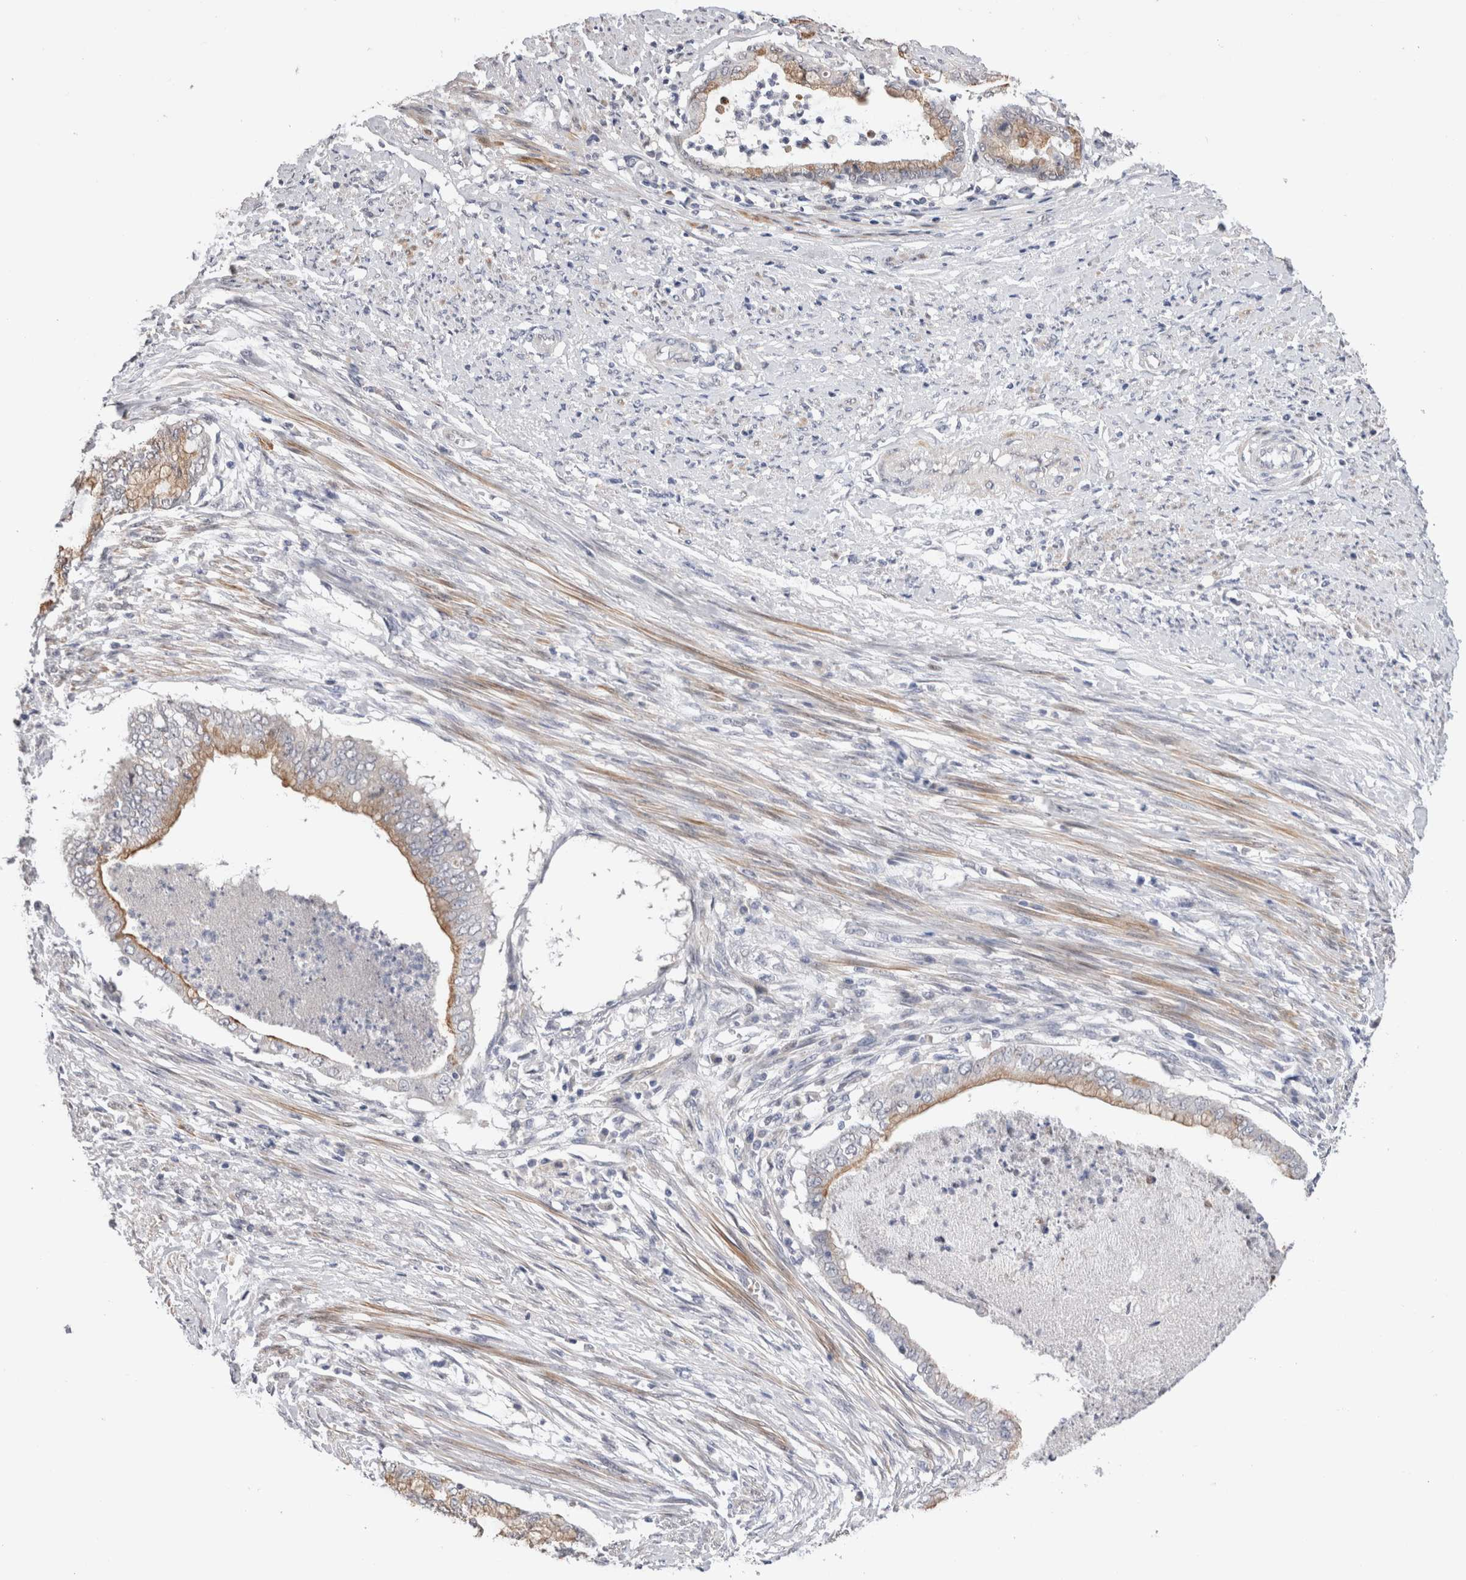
{"staining": {"intensity": "moderate", "quantity": "25%-75%", "location": "cytoplasmic/membranous"}, "tissue": "endometrial cancer", "cell_type": "Tumor cells", "image_type": "cancer", "snomed": [{"axis": "morphology", "description": "Necrosis, NOS"}, {"axis": "morphology", "description": "Adenocarcinoma, NOS"}, {"axis": "topography", "description": "Endometrium"}], "caption": "IHC photomicrograph of human endometrial cancer stained for a protein (brown), which reveals medium levels of moderate cytoplasmic/membranous expression in about 25%-75% of tumor cells.", "gene": "CRYBG1", "patient": {"sex": "female", "age": 79}}